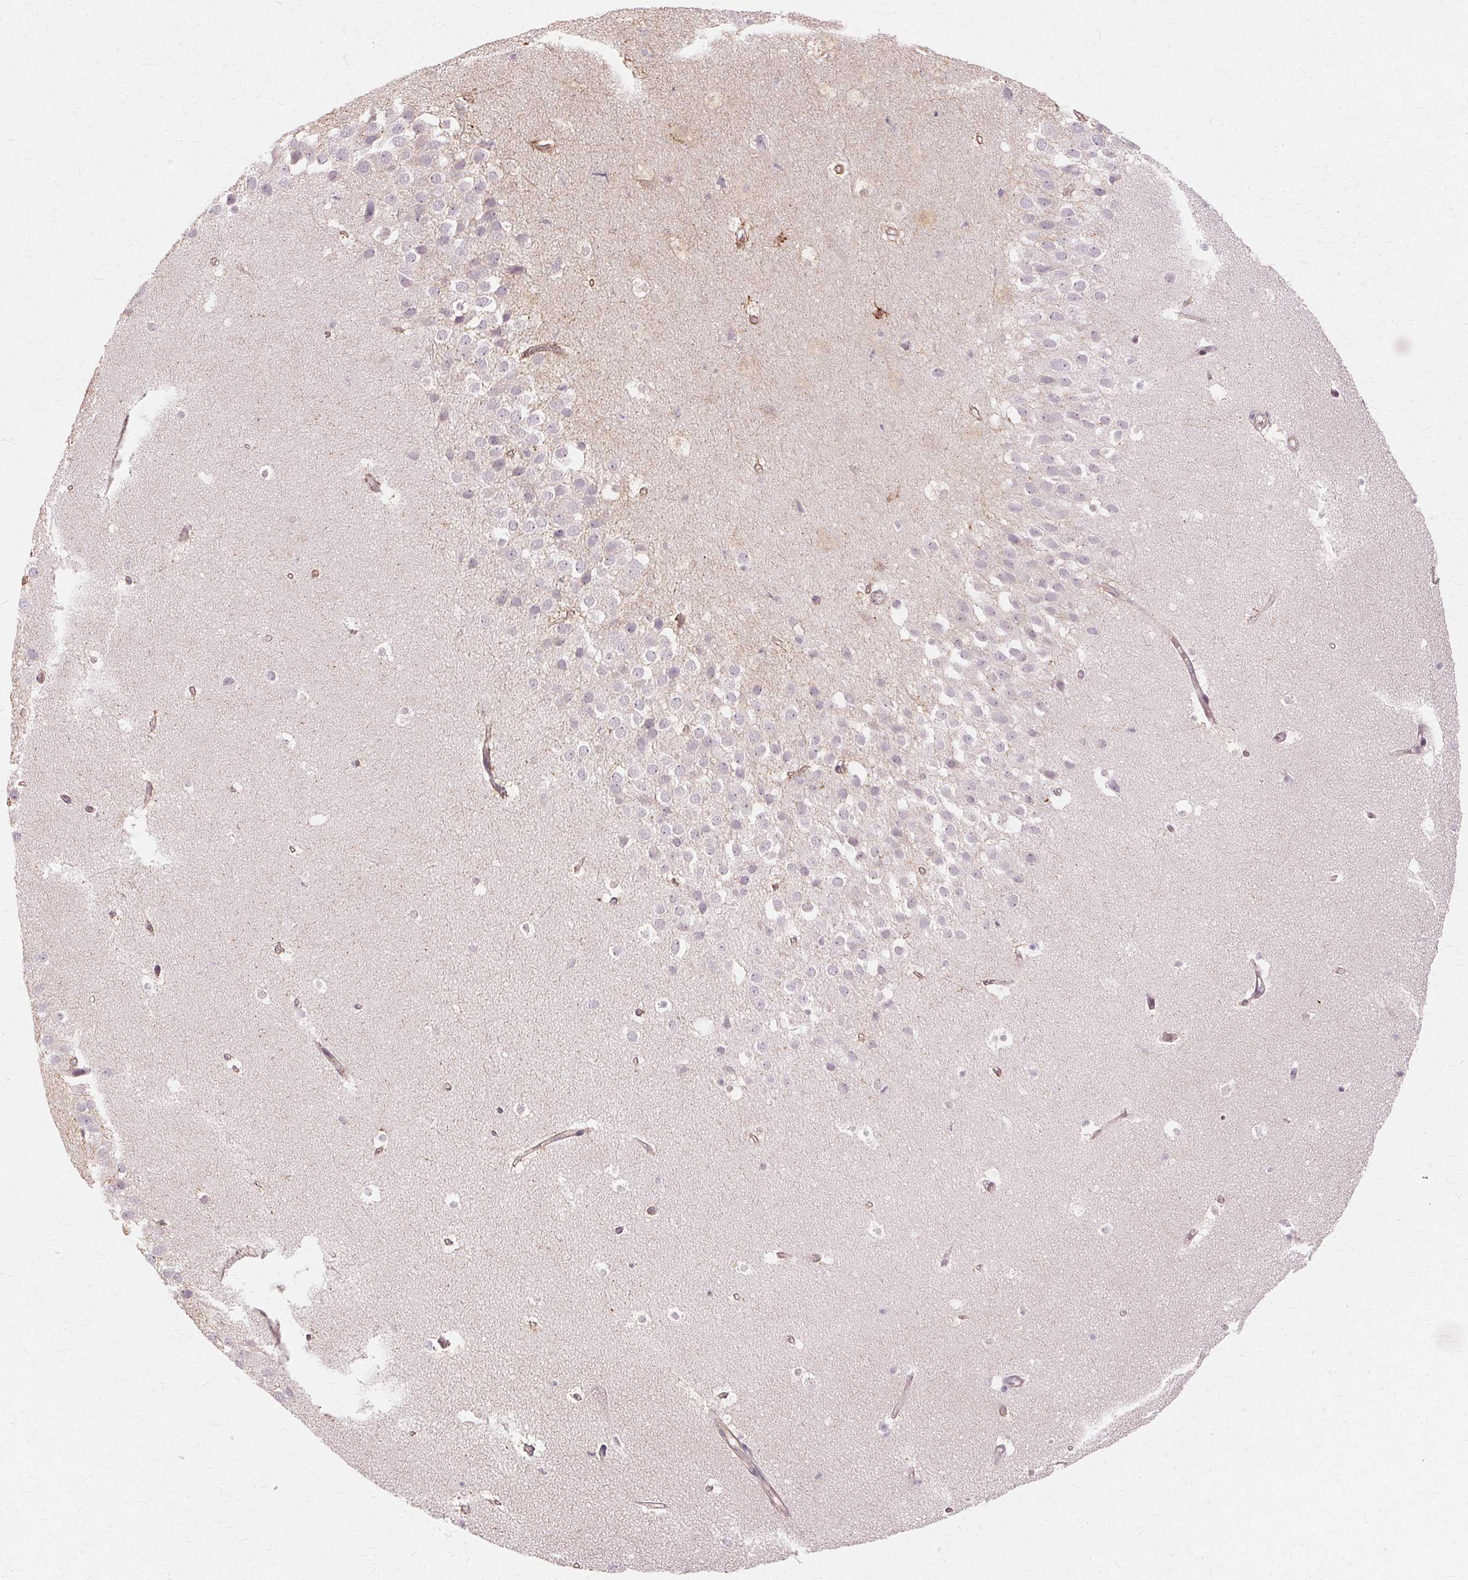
{"staining": {"intensity": "negative", "quantity": "none", "location": "none"}, "tissue": "hippocampus", "cell_type": "Glial cells", "image_type": "normal", "snomed": [{"axis": "morphology", "description": "Normal tissue, NOS"}, {"axis": "topography", "description": "Hippocampus"}], "caption": "The image shows no staining of glial cells in normal hippocampus. (Brightfield microscopy of DAB immunohistochemistry at high magnification).", "gene": "USP8", "patient": {"sex": "male", "age": 26}}